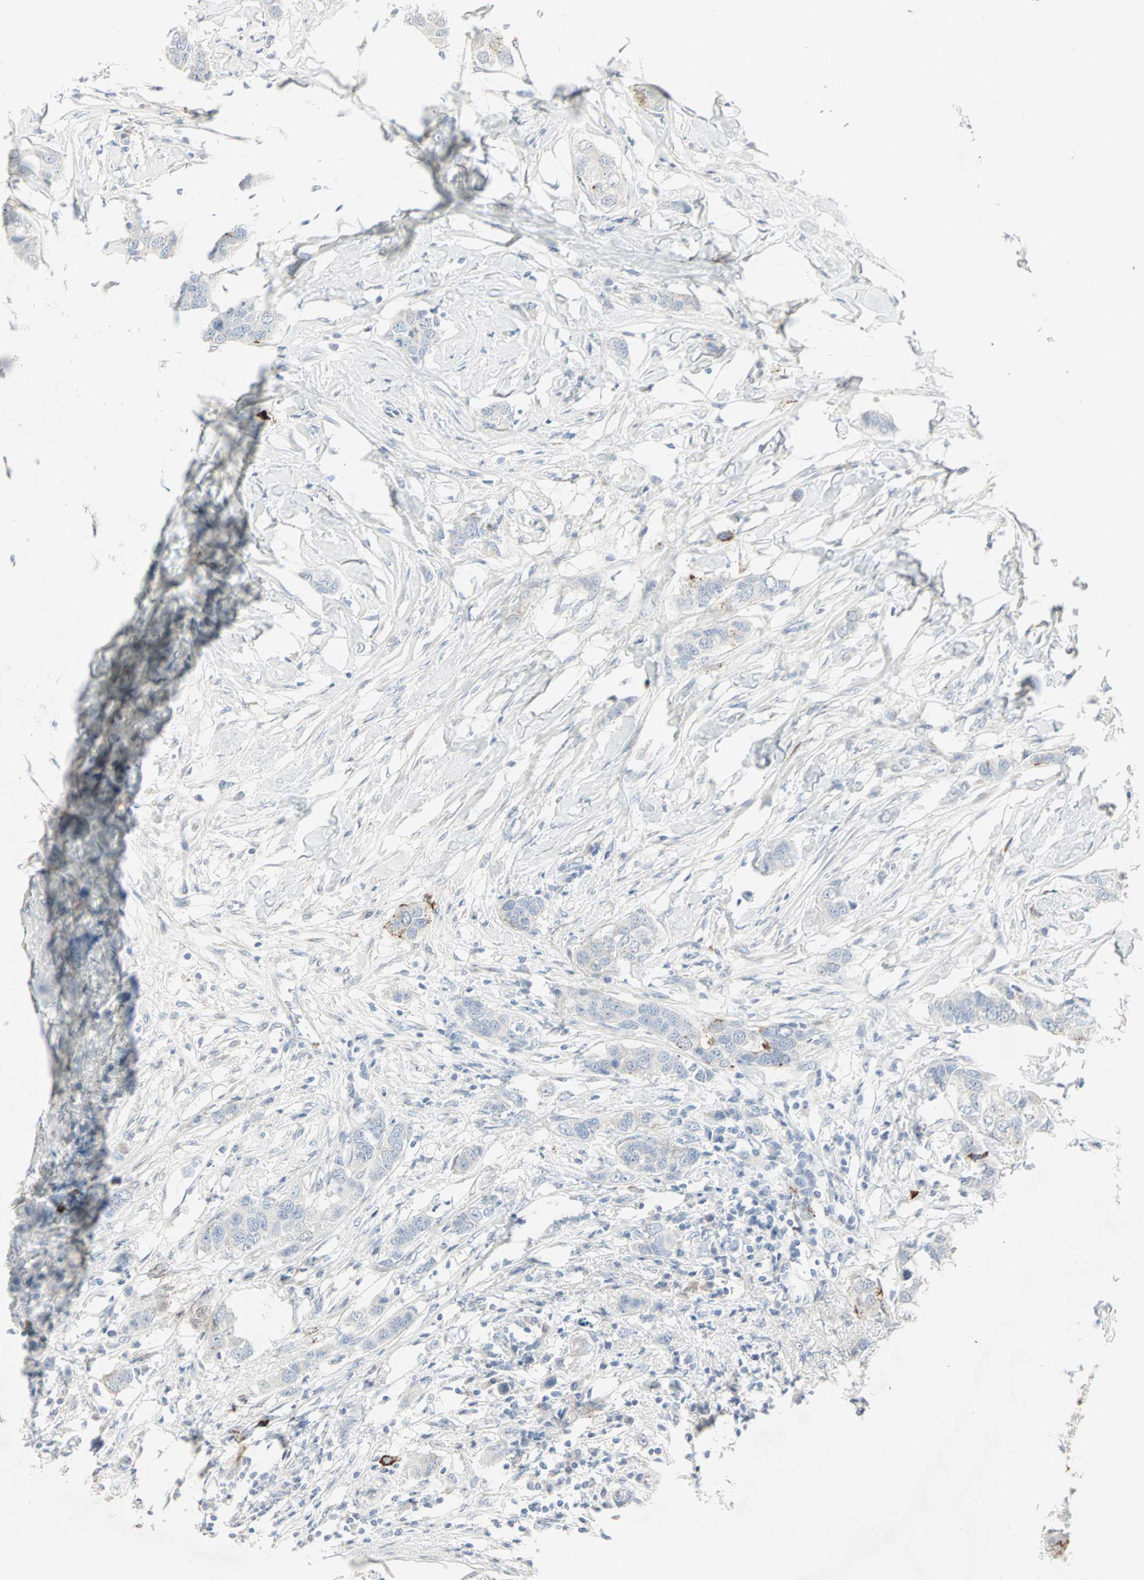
{"staining": {"intensity": "strong", "quantity": "<25%", "location": "cytoplasmic/membranous"}, "tissue": "breast cancer", "cell_type": "Tumor cells", "image_type": "cancer", "snomed": [{"axis": "morphology", "description": "Duct carcinoma"}, {"axis": "topography", "description": "Breast"}], "caption": "The image demonstrates staining of breast cancer (invasive ductal carcinoma), revealing strong cytoplasmic/membranous protein expression (brown color) within tumor cells.", "gene": "CEACAM6", "patient": {"sex": "female", "age": 50}}